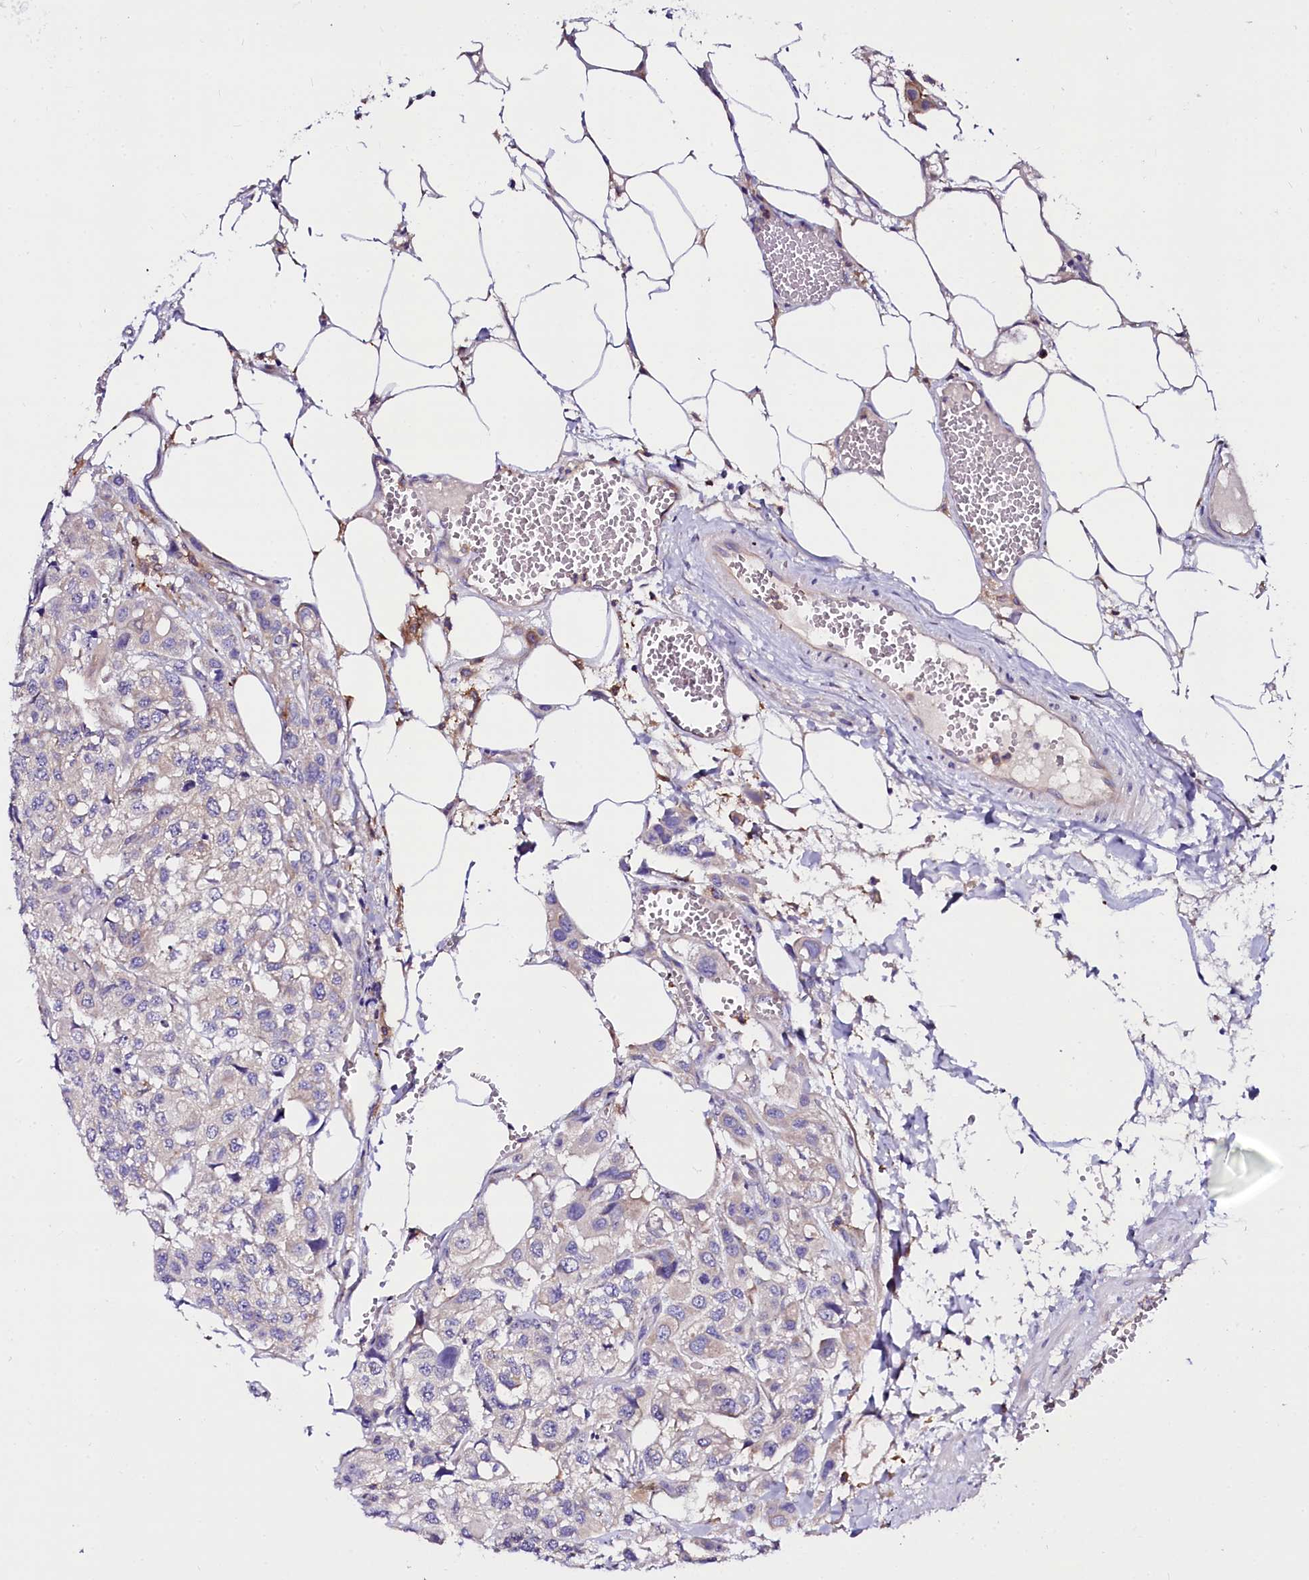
{"staining": {"intensity": "negative", "quantity": "none", "location": "none"}, "tissue": "urothelial cancer", "cell_type": "Tumor cells", "image_type": "cancer", "snomed": [{"axis": "morphology", "description": "Urothelial carcinoma, High grade"}, {"axis": "topography", "description": "Urinary bladder"}], "caption": "IHC micrograph of neoplastic tissue: urothelial cancer stained with DAB reveals no significant protein positivity in tumor cells.", "gene": "OTOL1", "patient": {"sex": "male", "age": 67}}